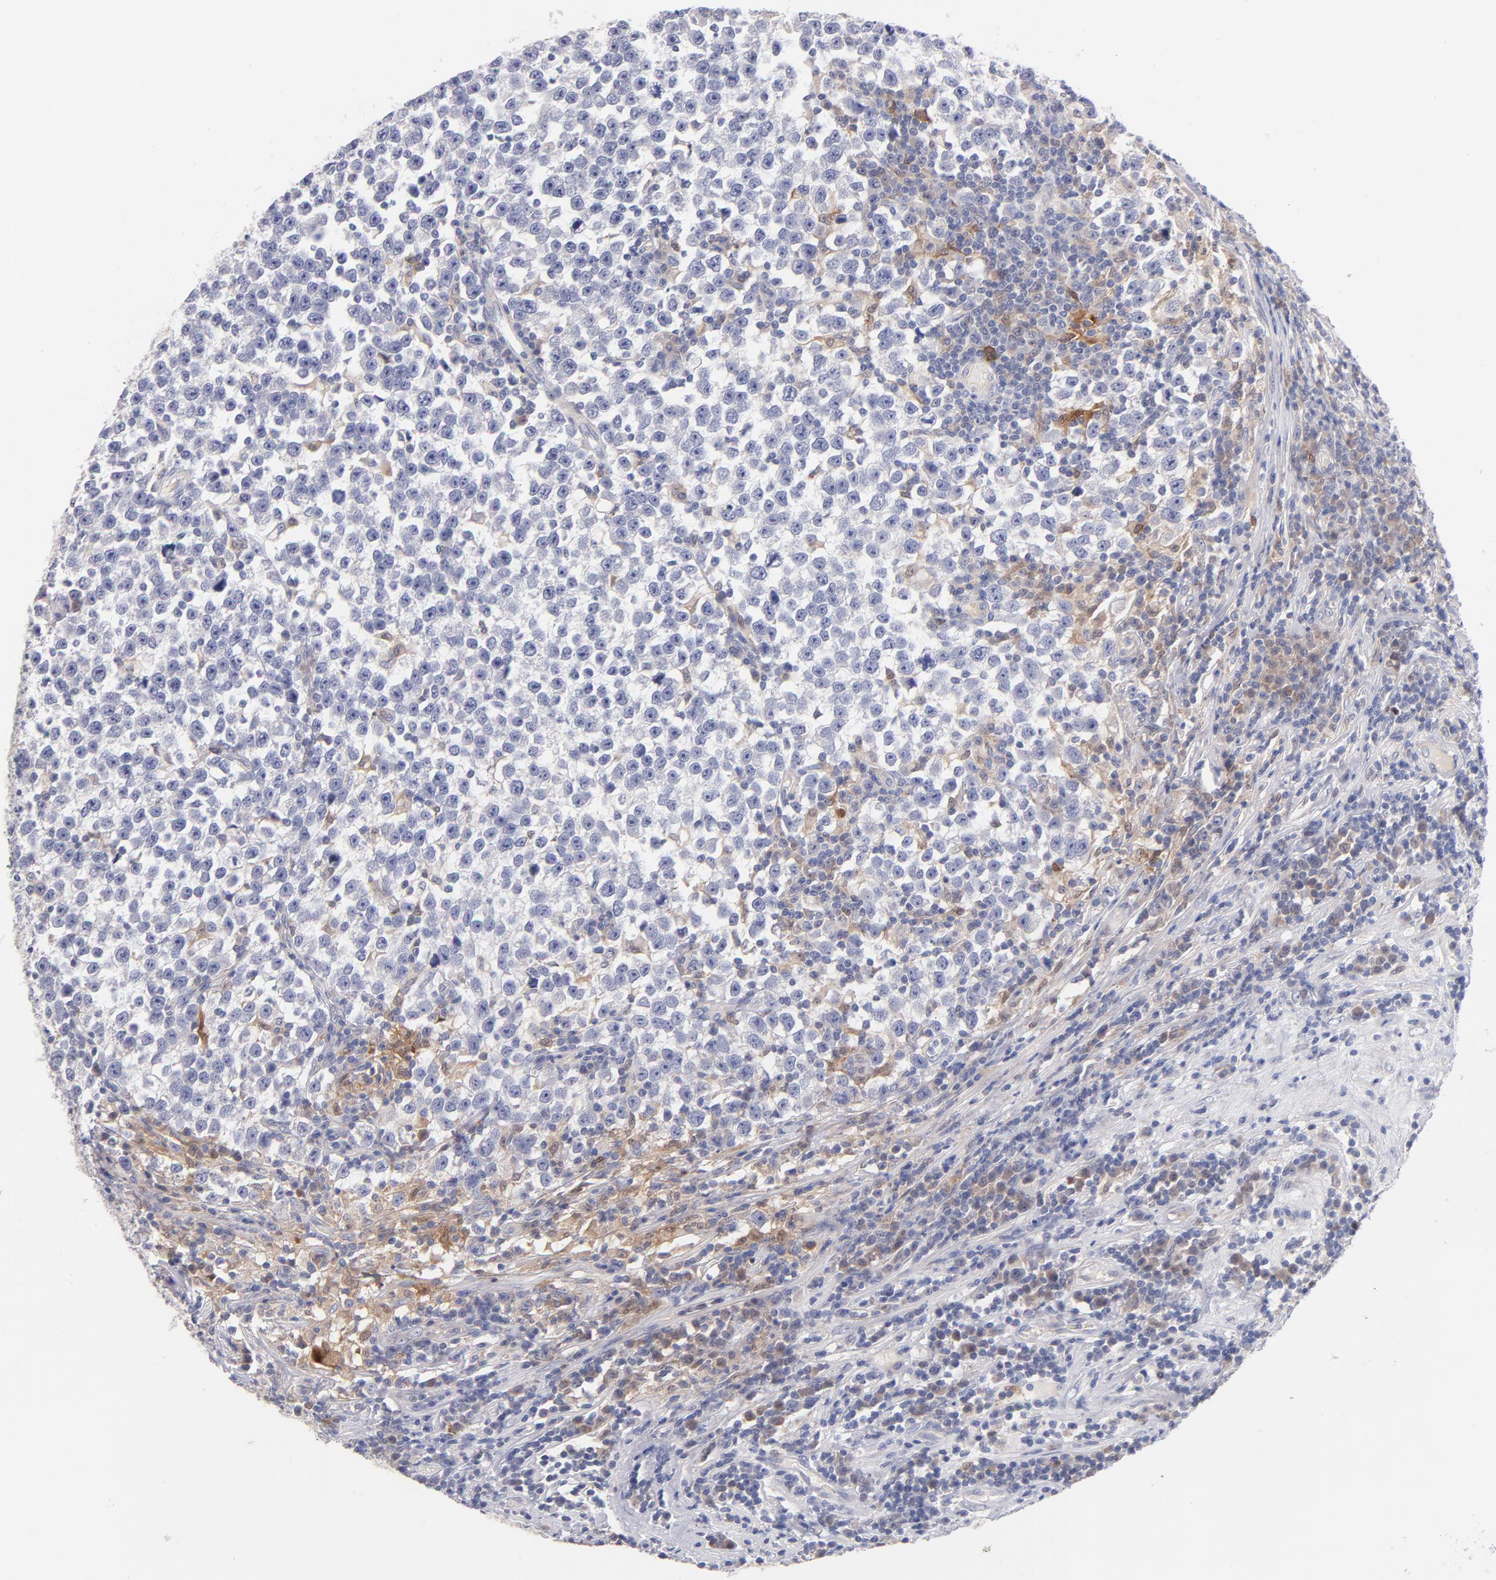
{"staining": {"intensity": "moderate", "quantity": "25%-75%", "location": "cytoplasmic/membranous"}, "tissue": "testis cancer", "cell_type": "Tumor cells", "image_type": "cancer", "snomed": [{"axis": "morphology", "description": "Seminoma, NOS"}, {"axis": "topography", "description": "Testis"}], "caption": "A histopathology image of human testis cancer (seminoma) stained for a protein demonstrates moderate cytoplasmic/membranous brown staining in tumor cells.", "gene": "BID", "patient": {"sex": "male", "age": 43}}